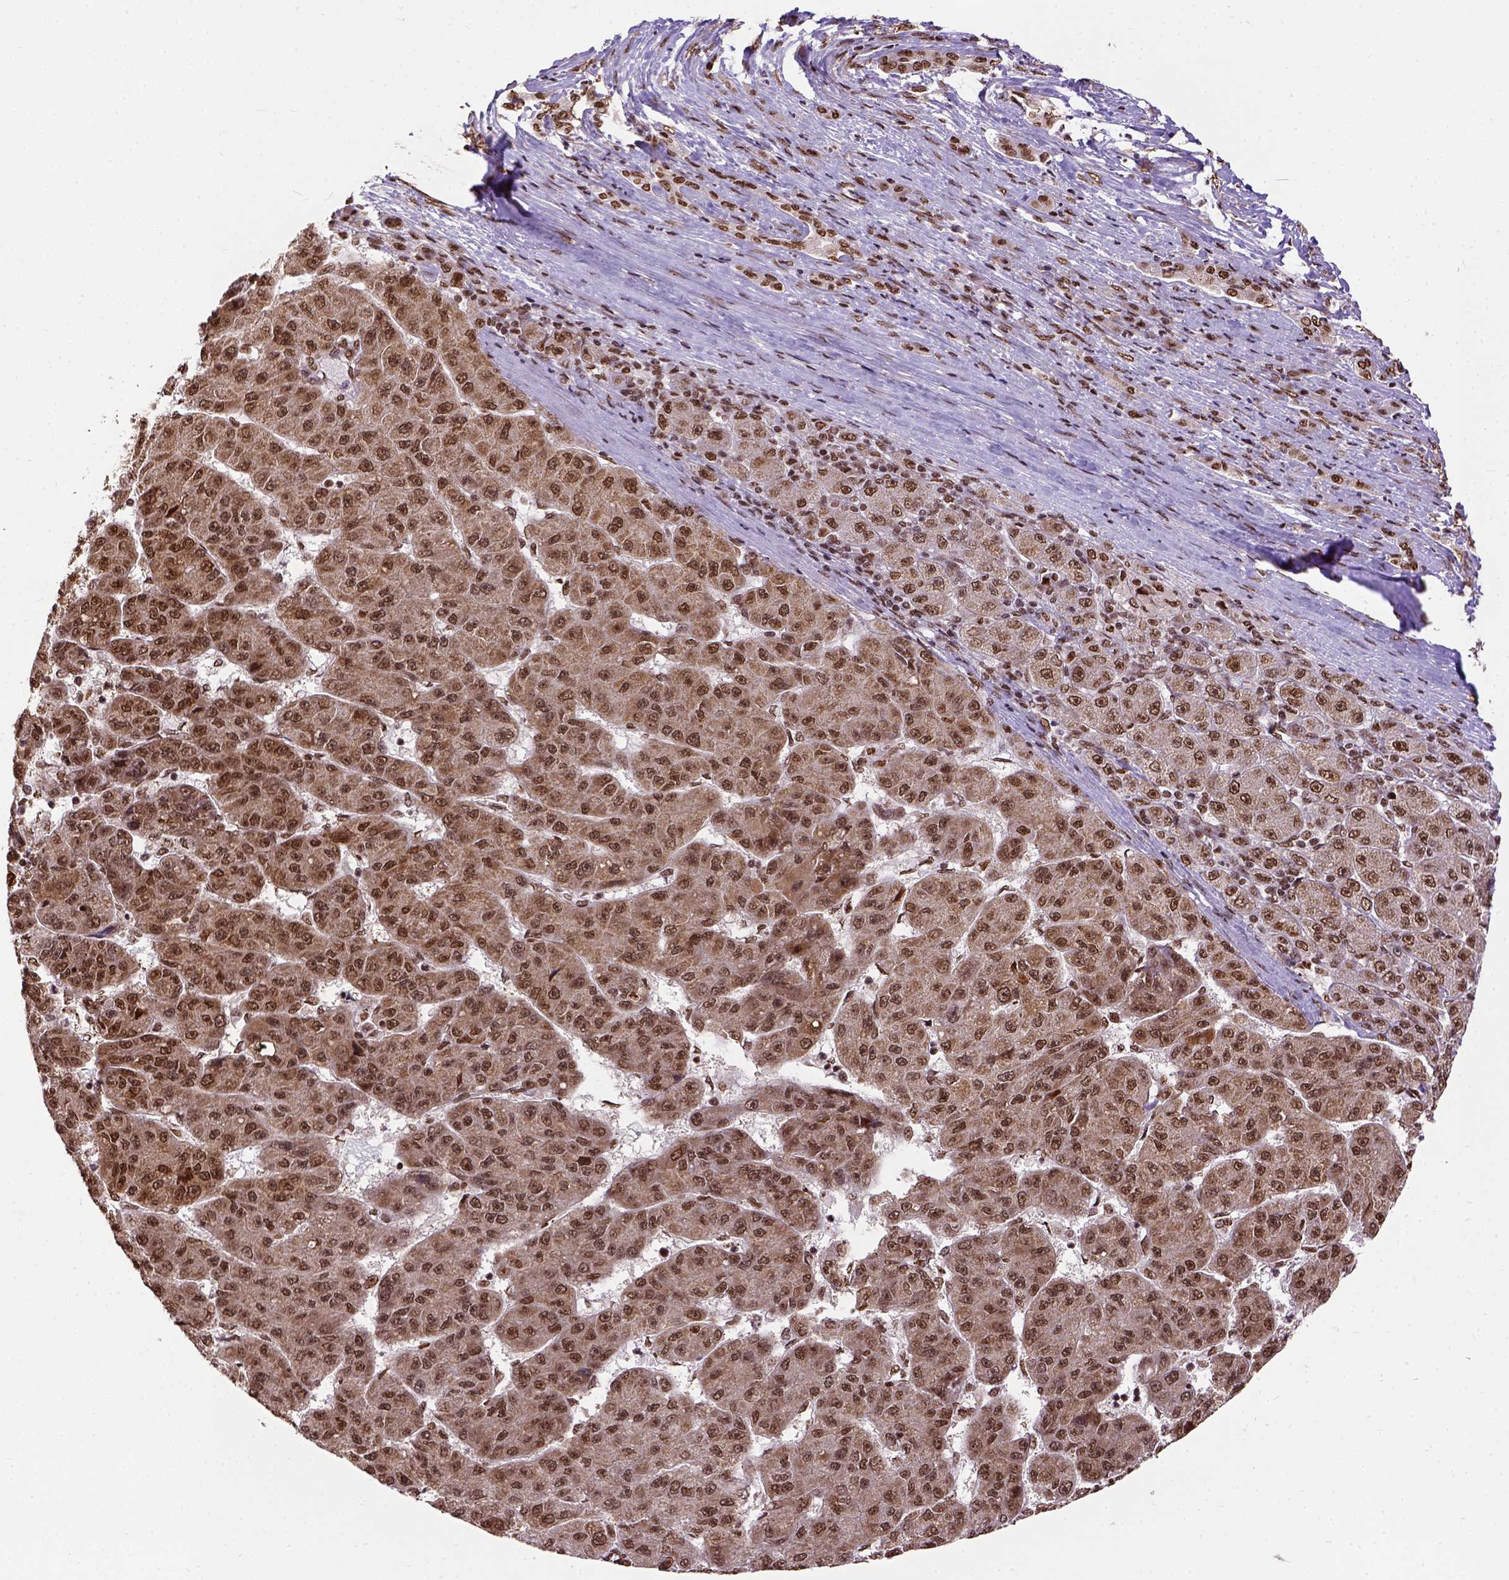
{"staining": {"intensity": "moderate", "quantity": ">75%", "location": "nuclear"}, "tissue": "liver cancer", "cell_type": "Tumor cells", "image_type": "cancer", "snomed": [{"axis": "morphology", "description": "Carcinoma, Hepatocellular, NOS"}, {"axis": "topography", "description": "Liver"}], "caption": "This is a micrograph of immunohistochemistry staining of liver cancer, which shows moderate expression in the nuclear of tumor cells.", "gene": "NACC1", "patient": {"sex": "male", "age": 67}}